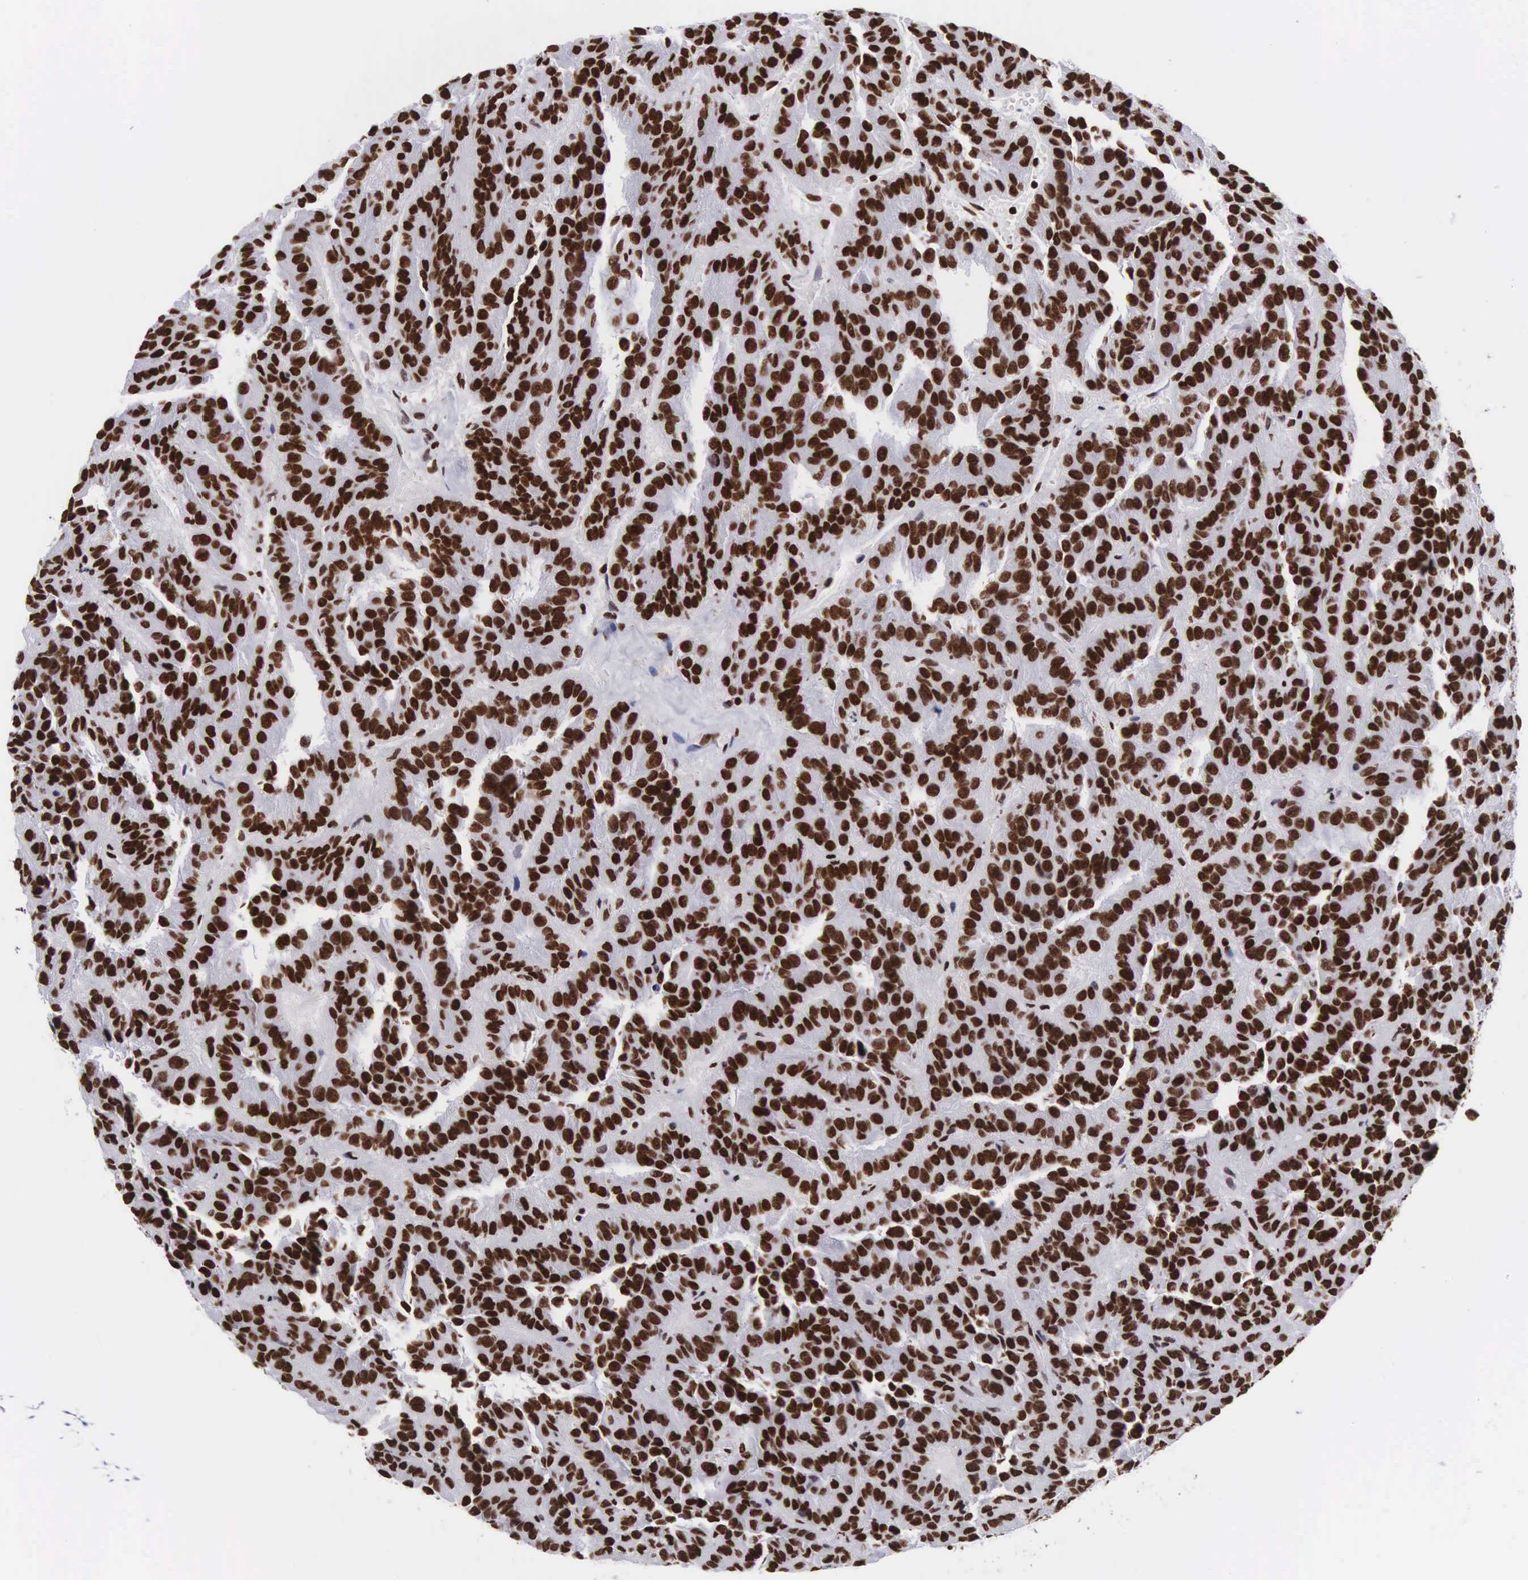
{"staining": {"intensity": "strong", "quantity": ">75%", "location": "nuclear"}, "tissue": "renal cancer", "cell_type": "Tumor cells", "image_type": "cancer", "snomed": [{"axis": "morphology", "description": "Adenocarcinoma, NOS"}, {"axis": "topography", "description": "Kidney"}], "caption": "IHC (DAB (3,3'-diaminobenzidine)) staining of renal adenocarcinoma exhibits strong nuclear protein positivity in approximately >75% of tumor cells.", "gene": "MECP2", "patient": {"sex": "male", "age": 46}}